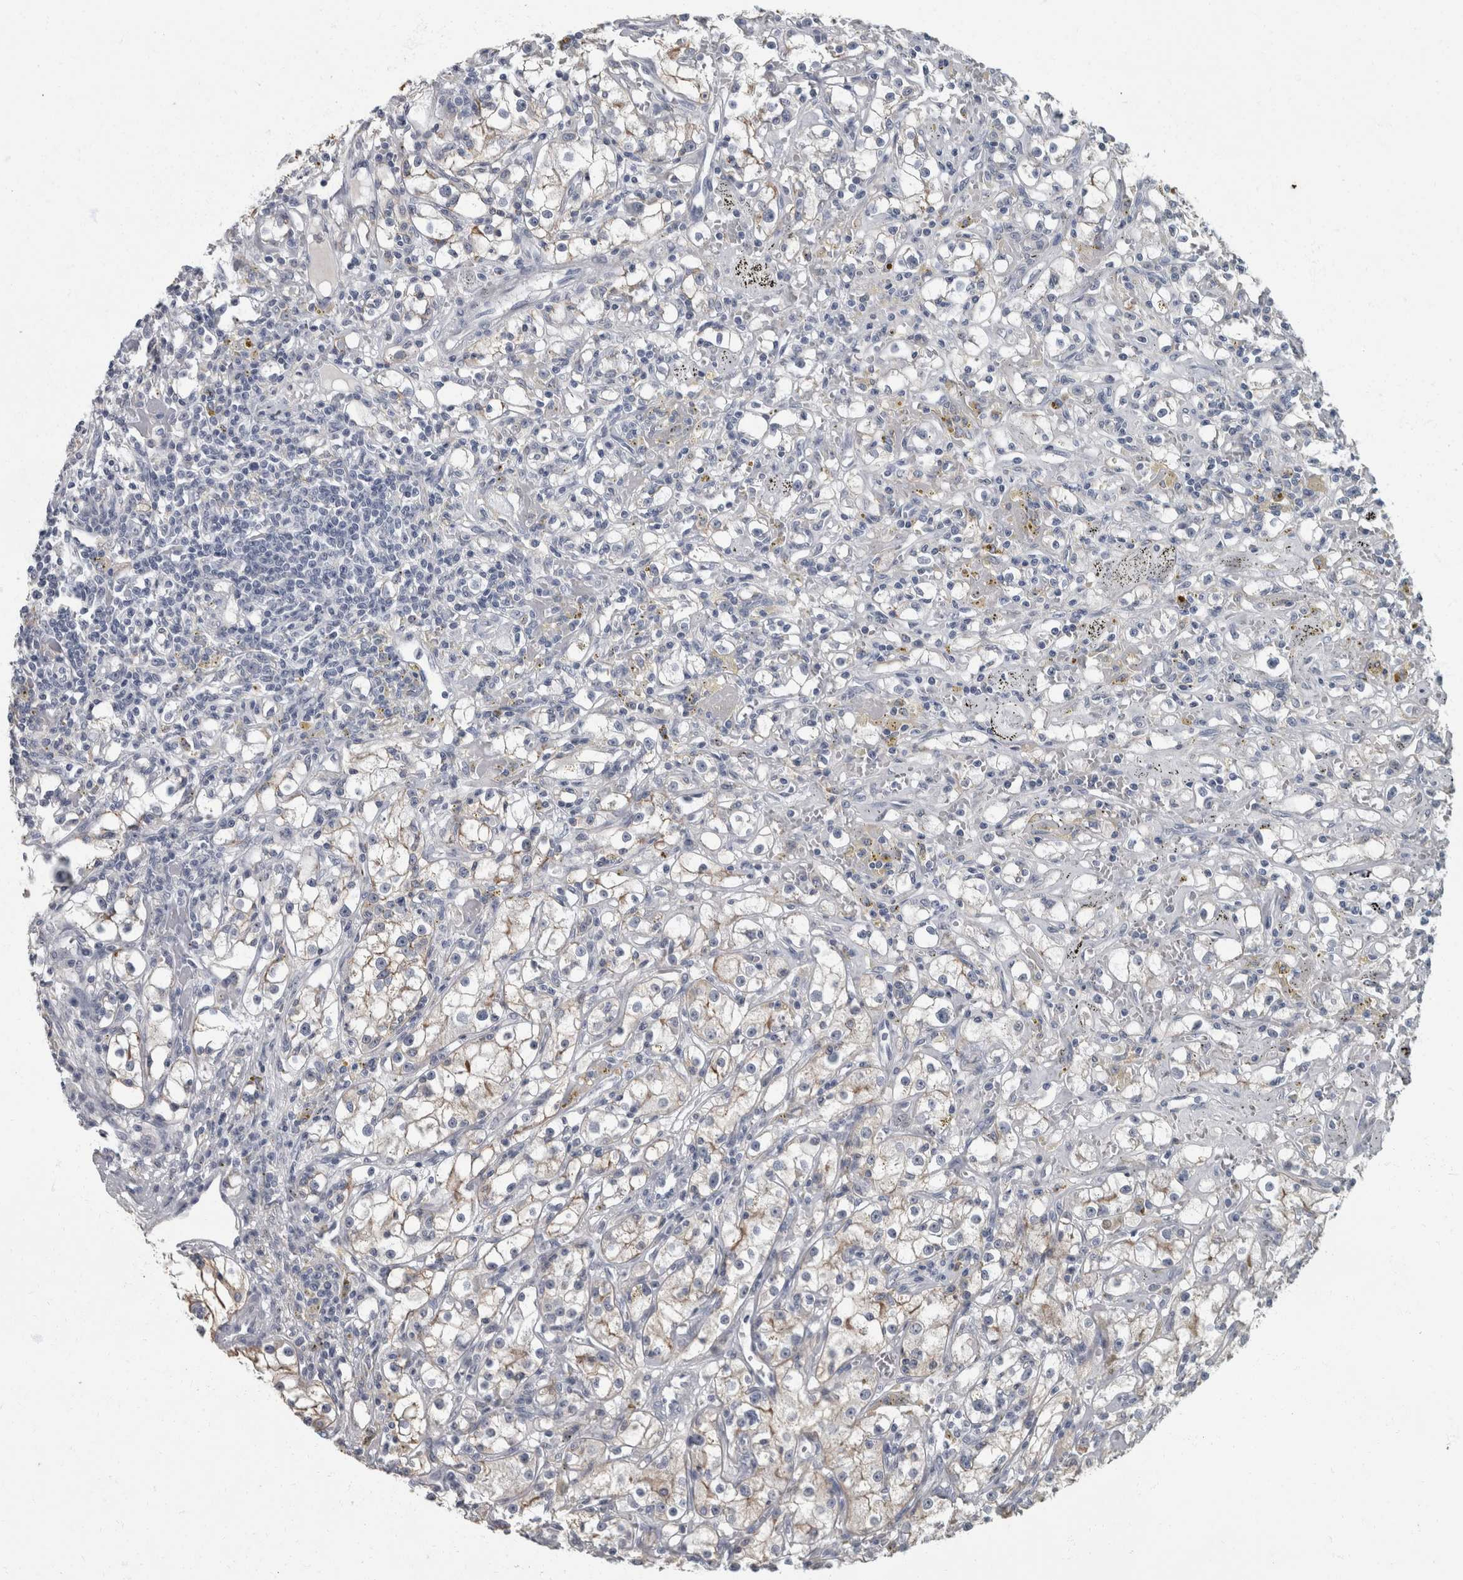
{"staining": {"intensity": "weak", "quantity": "25%-75%", "location": "cytoplasmic/membranous"}, "tissue": "renal cancer", "cell_type": "Tumor cells", "image_type": "cancer", "snomed": [{"axis": "morphology", "description": "Adenocarcinoma, NOS"}, {"axis": "topography", "description": "Kidney"}], "caption": "Renal adenocarcinoma stained with DAB immunohistochemistry (IHC) displays low levels of weak cytoplasmic/membranous staining in approximately 25%-75% of tumor cells.", "gene": "DSG2", "patient": {"sex": "male", "age": 56}}